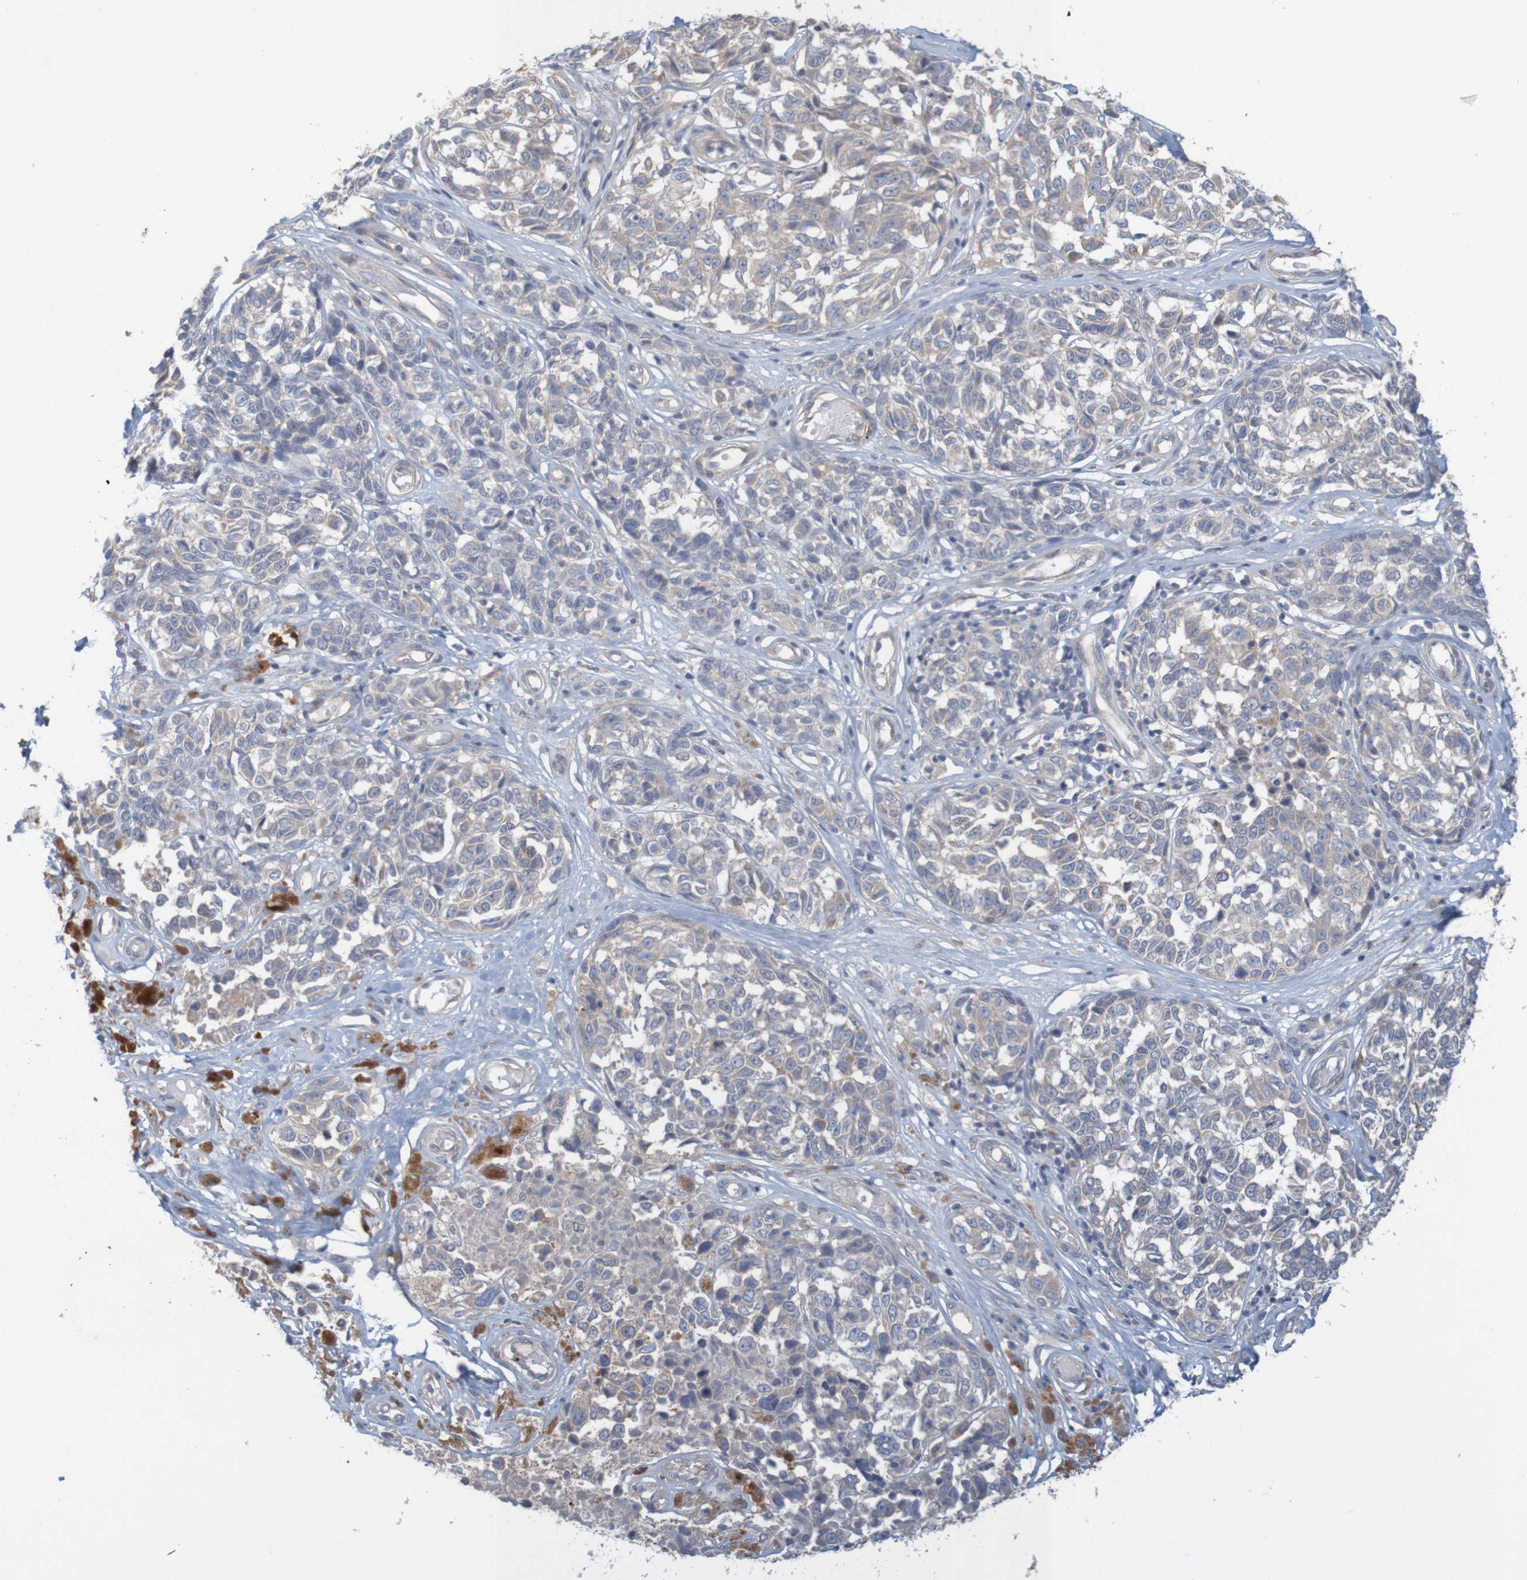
{"staining": {"intensity": "weak", "quantity": "<25%", "location": "cytoplasmic/membranous"}, "tissue": "melanoma", "cell_type": "Tumor cells", "image_type": "cancer", "snomed": [{"axis": "morphology", "description": "Malignant melanoma, NOS"}, {"axis": "topography", "description": "Skin"}], "caption": "An immunohistochemistry (IHC) photomicrograph of melanoma is shown. There is no staining in tumor cells of melanoma.", "gene": "KRT23", "patient": {"sex": "female", "age": 64}}